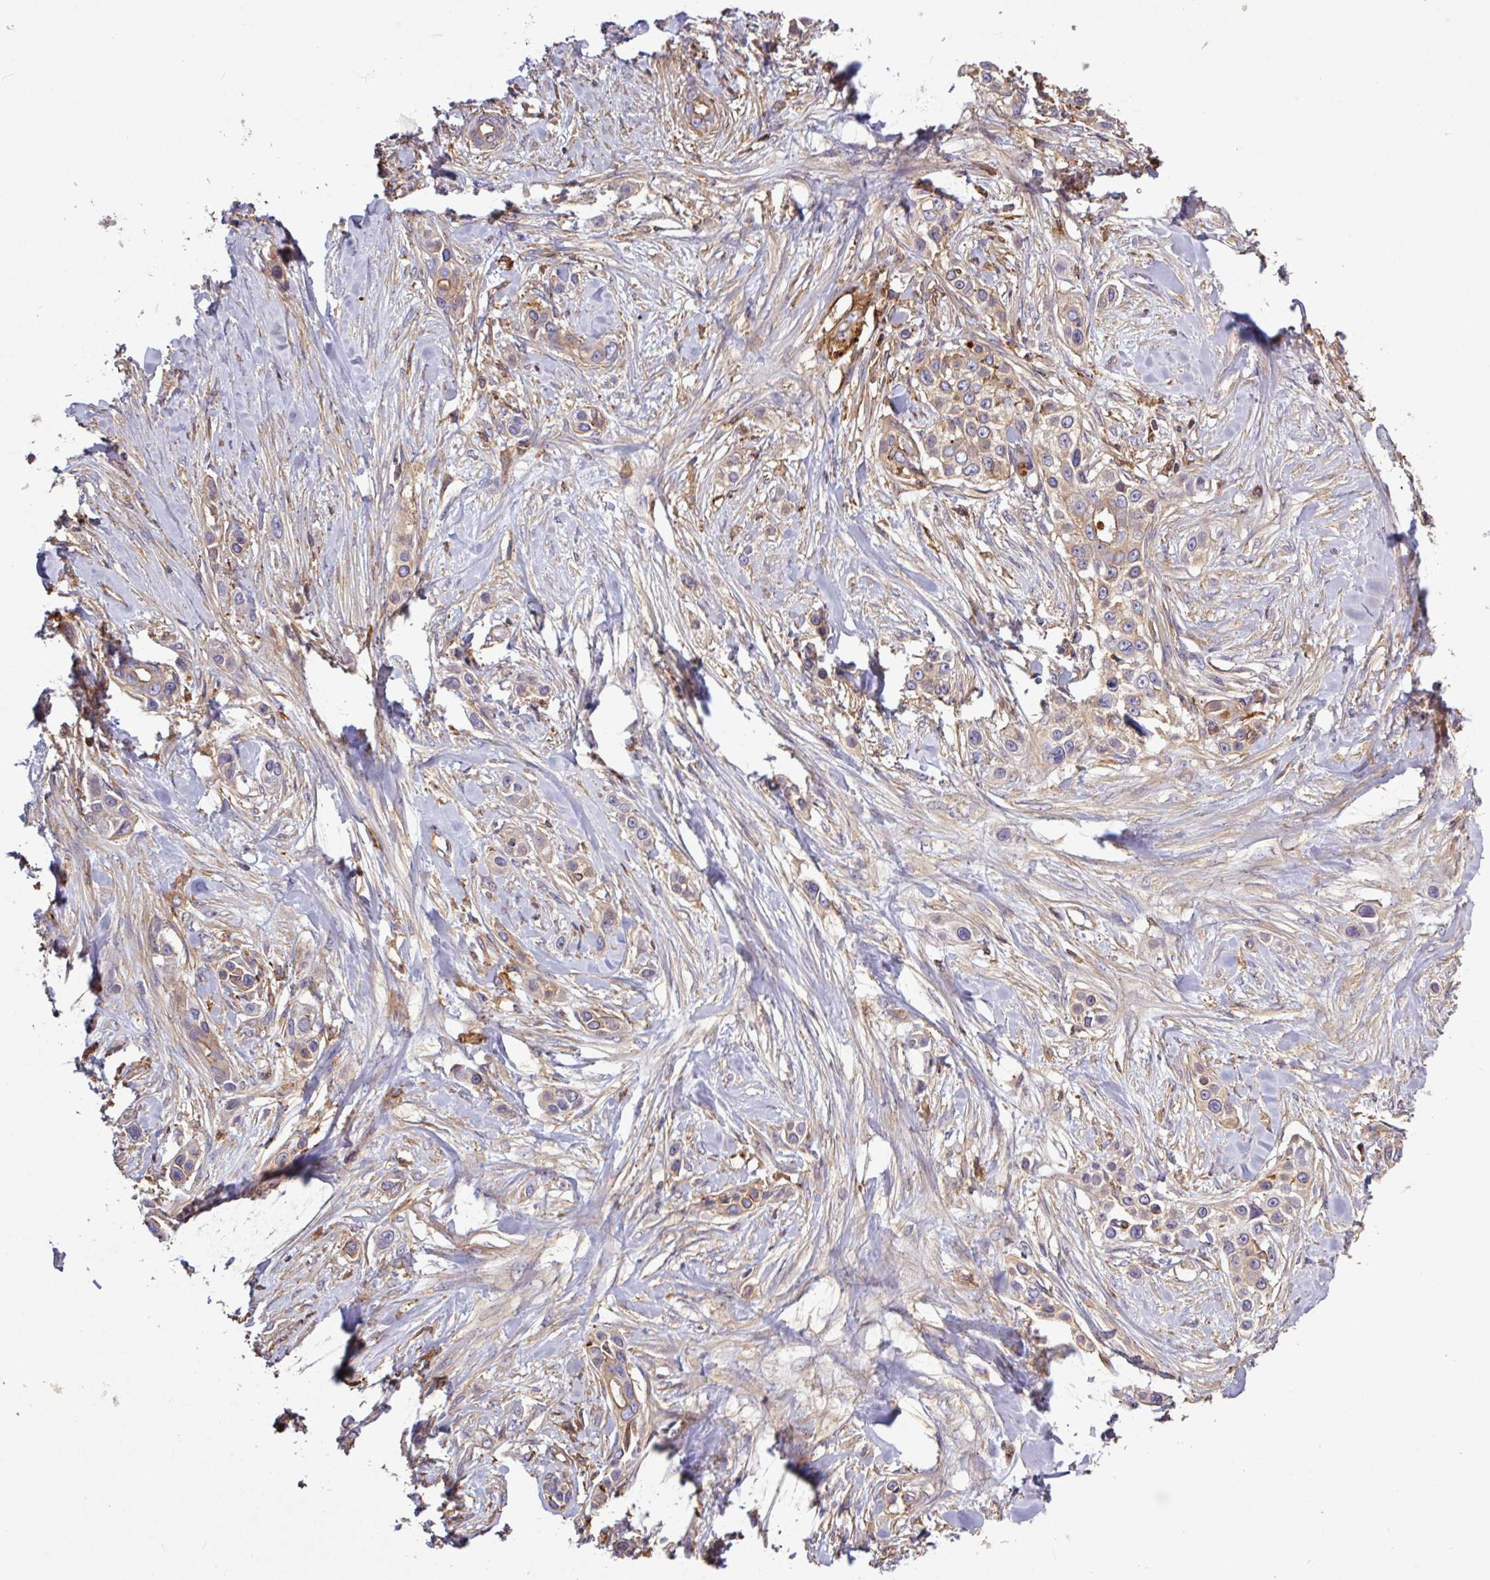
{"staining": {"intensity": "weak", "quantity": "25%-75%", "location": "cytoplasmic/membranous"}, "tissue": "skin cancer", "cell_type": "Tumor cells", "image_type": "cancer", "snomed": [{"axis": "morphology", "description": "Squamous cell carcinoma, NOS"}, {"axis": "topography", "description": "Skin"}], "caption": "Immunohistochemistry histopathology image of skin squamous cell carcinoma stained for a protein (brown), which exhibits low levels of weak cytoplasmic/membranous positivity in about 25%-75% of tumor cells.", "gene": "ACTR3", "patient": {"sex": "female", "age": 69}}